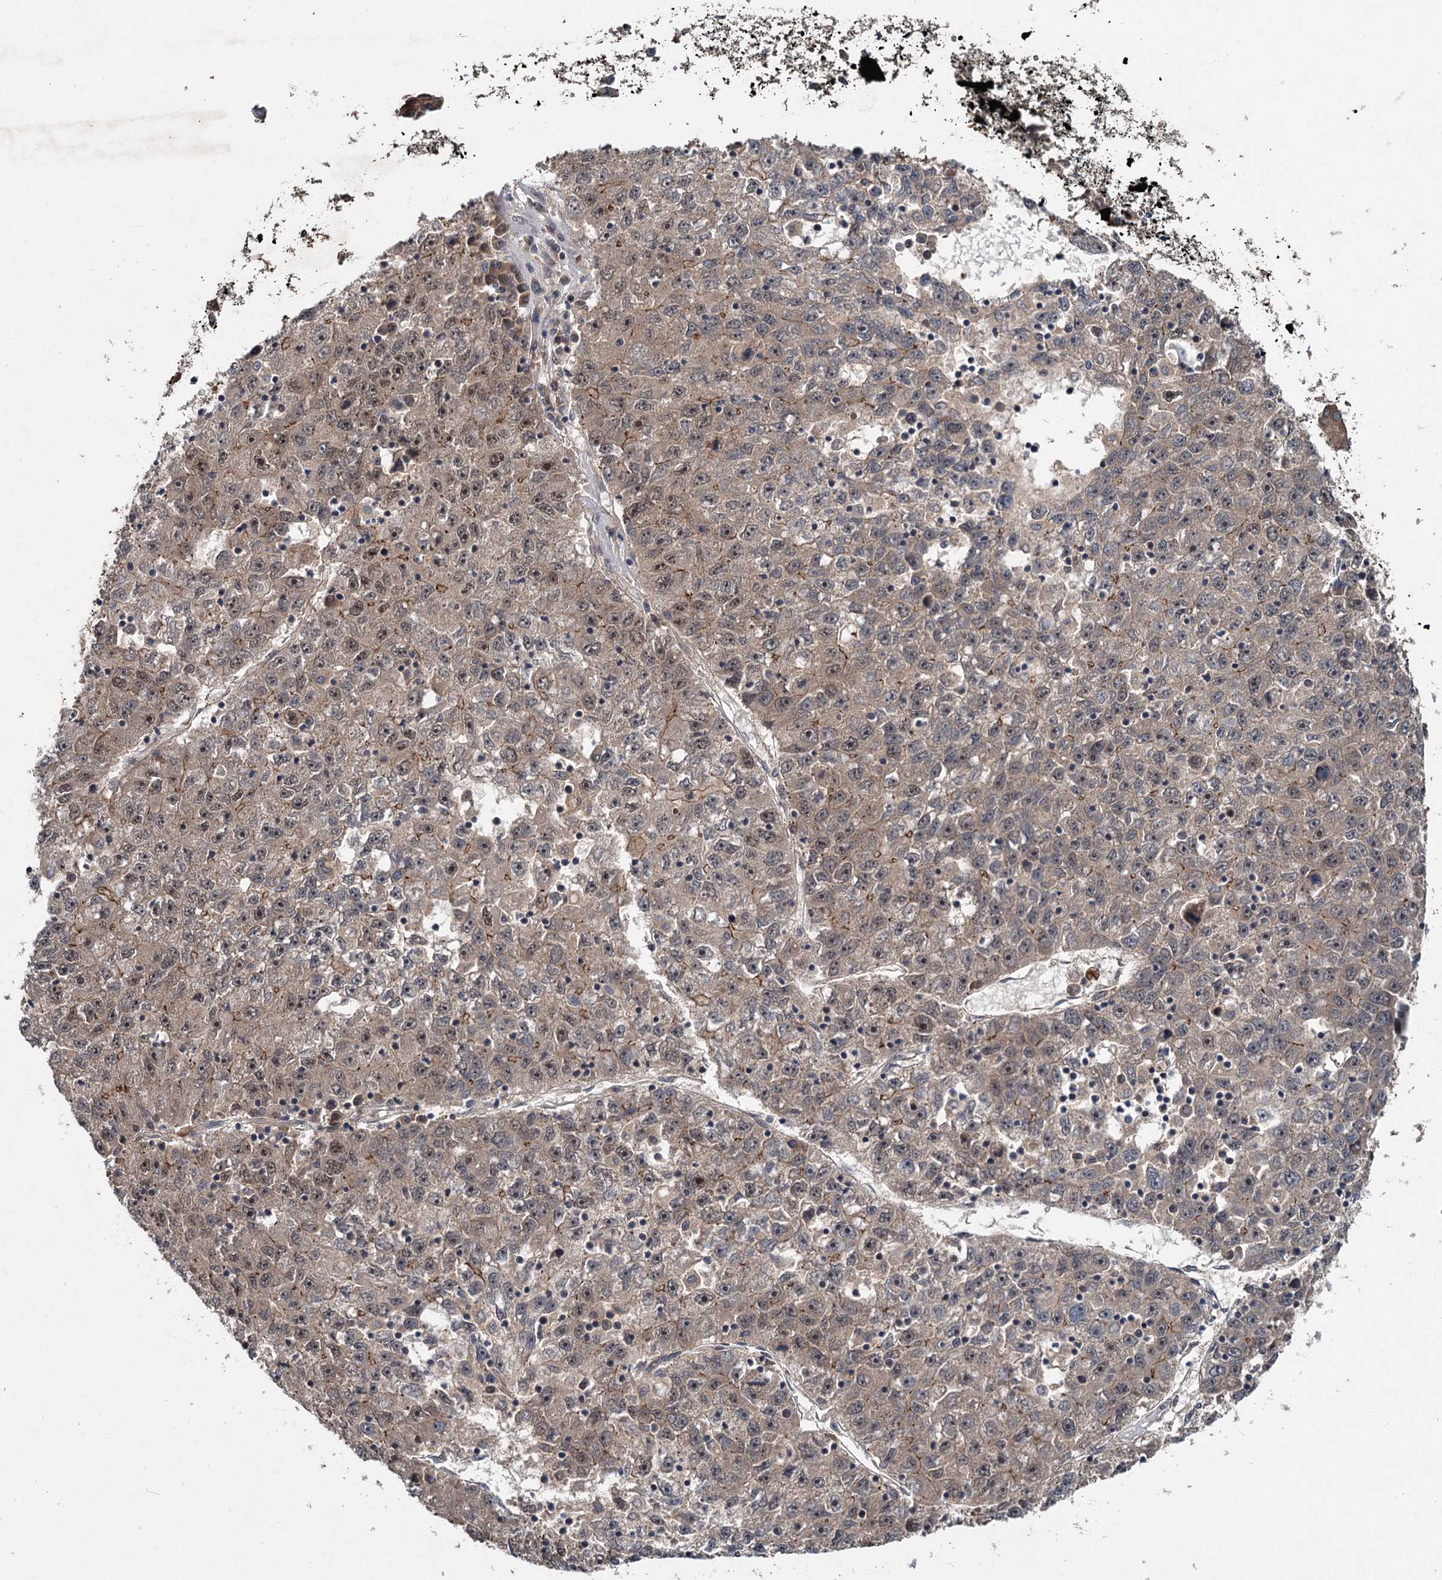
{"staining": {"intensity": "moderate", "quantity": "25%-75%", "location": "cytoplasmic/membranous"}, "tissue": "liver cancer", "cell_type": "Tumor cells", "image_type": "cancer", "snomed": [{"axis": "morphology", "description": "Carcinoma, Hepatocellular, NOS"}, {"axis": "topography", "description": "Liver"}], "caption": "Liver cancer tissue demonstrates moderate cytoplasmic/membranous expression in approximately 25%-75% of tumor cells, visualized by immunohistochemistry.", "gene": "RITA1", "patient": {"sex": "female", "age": 58}}